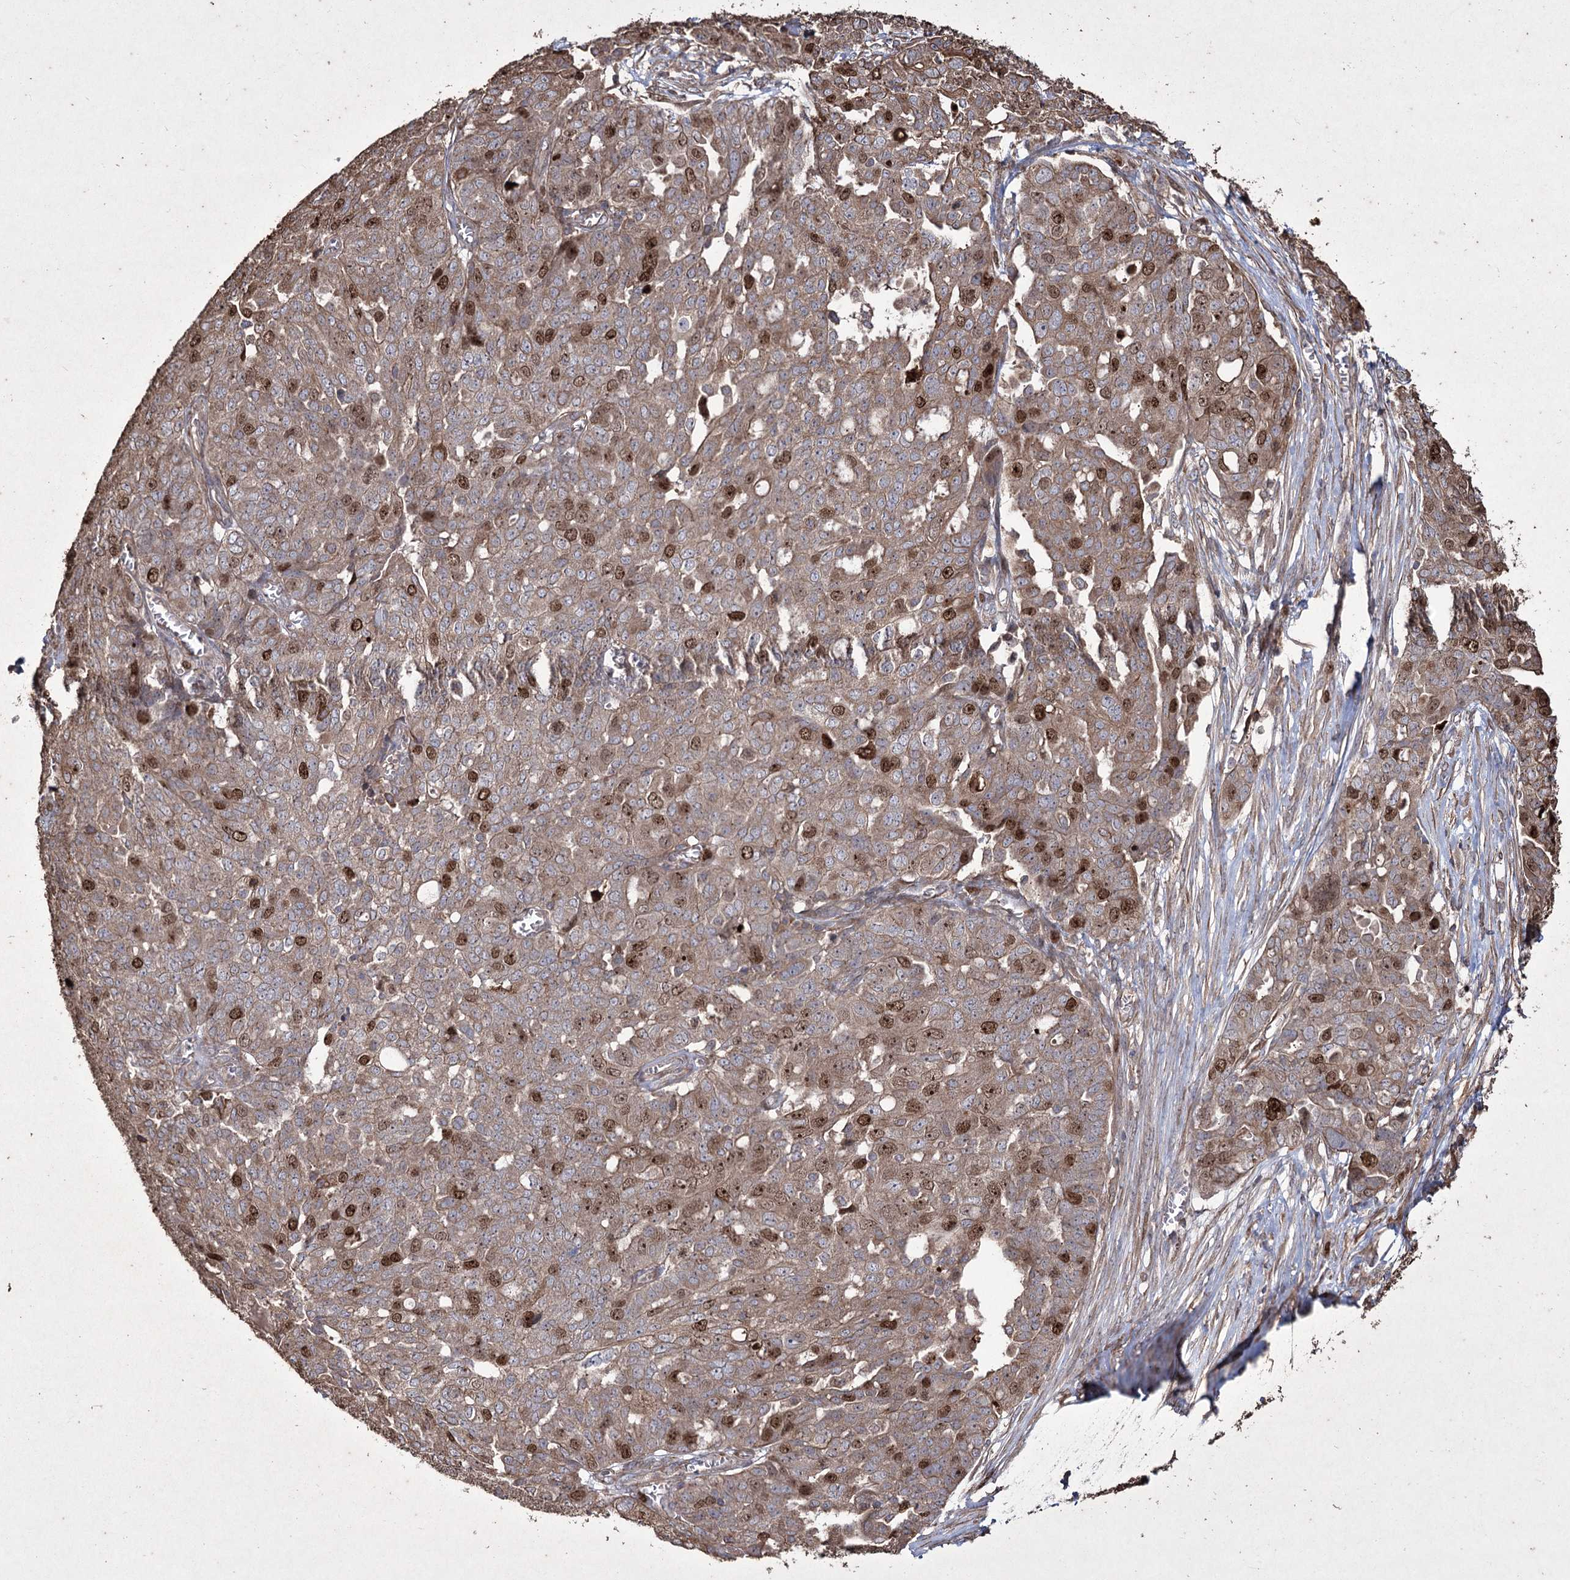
{"staining": {"intensity": "moderate", "quantity": ">75%", "location": "cytoplasmic/membranous,nuclear"}, "tissue": "ovarian cancer", "cell_type": "Tumor cells", "image_type": "cancer", "snomed": [{"axis": "morphology", "description": "Cystadenocarcinoma, serous, NOS"}, {"axis": "topography", "description": "Soft tissue"}, {"axis": "topography", "description": "Ovary"}], "caption": "The immunohistochemical stain labels moderate cytoplasmic/membranous and nuclear positivity in tumor cells of ovarian cancer (serous cystadenocarcinoma) tissue.", "gene": "PRC1", "patient": {"sex": "female", "age": 57}}